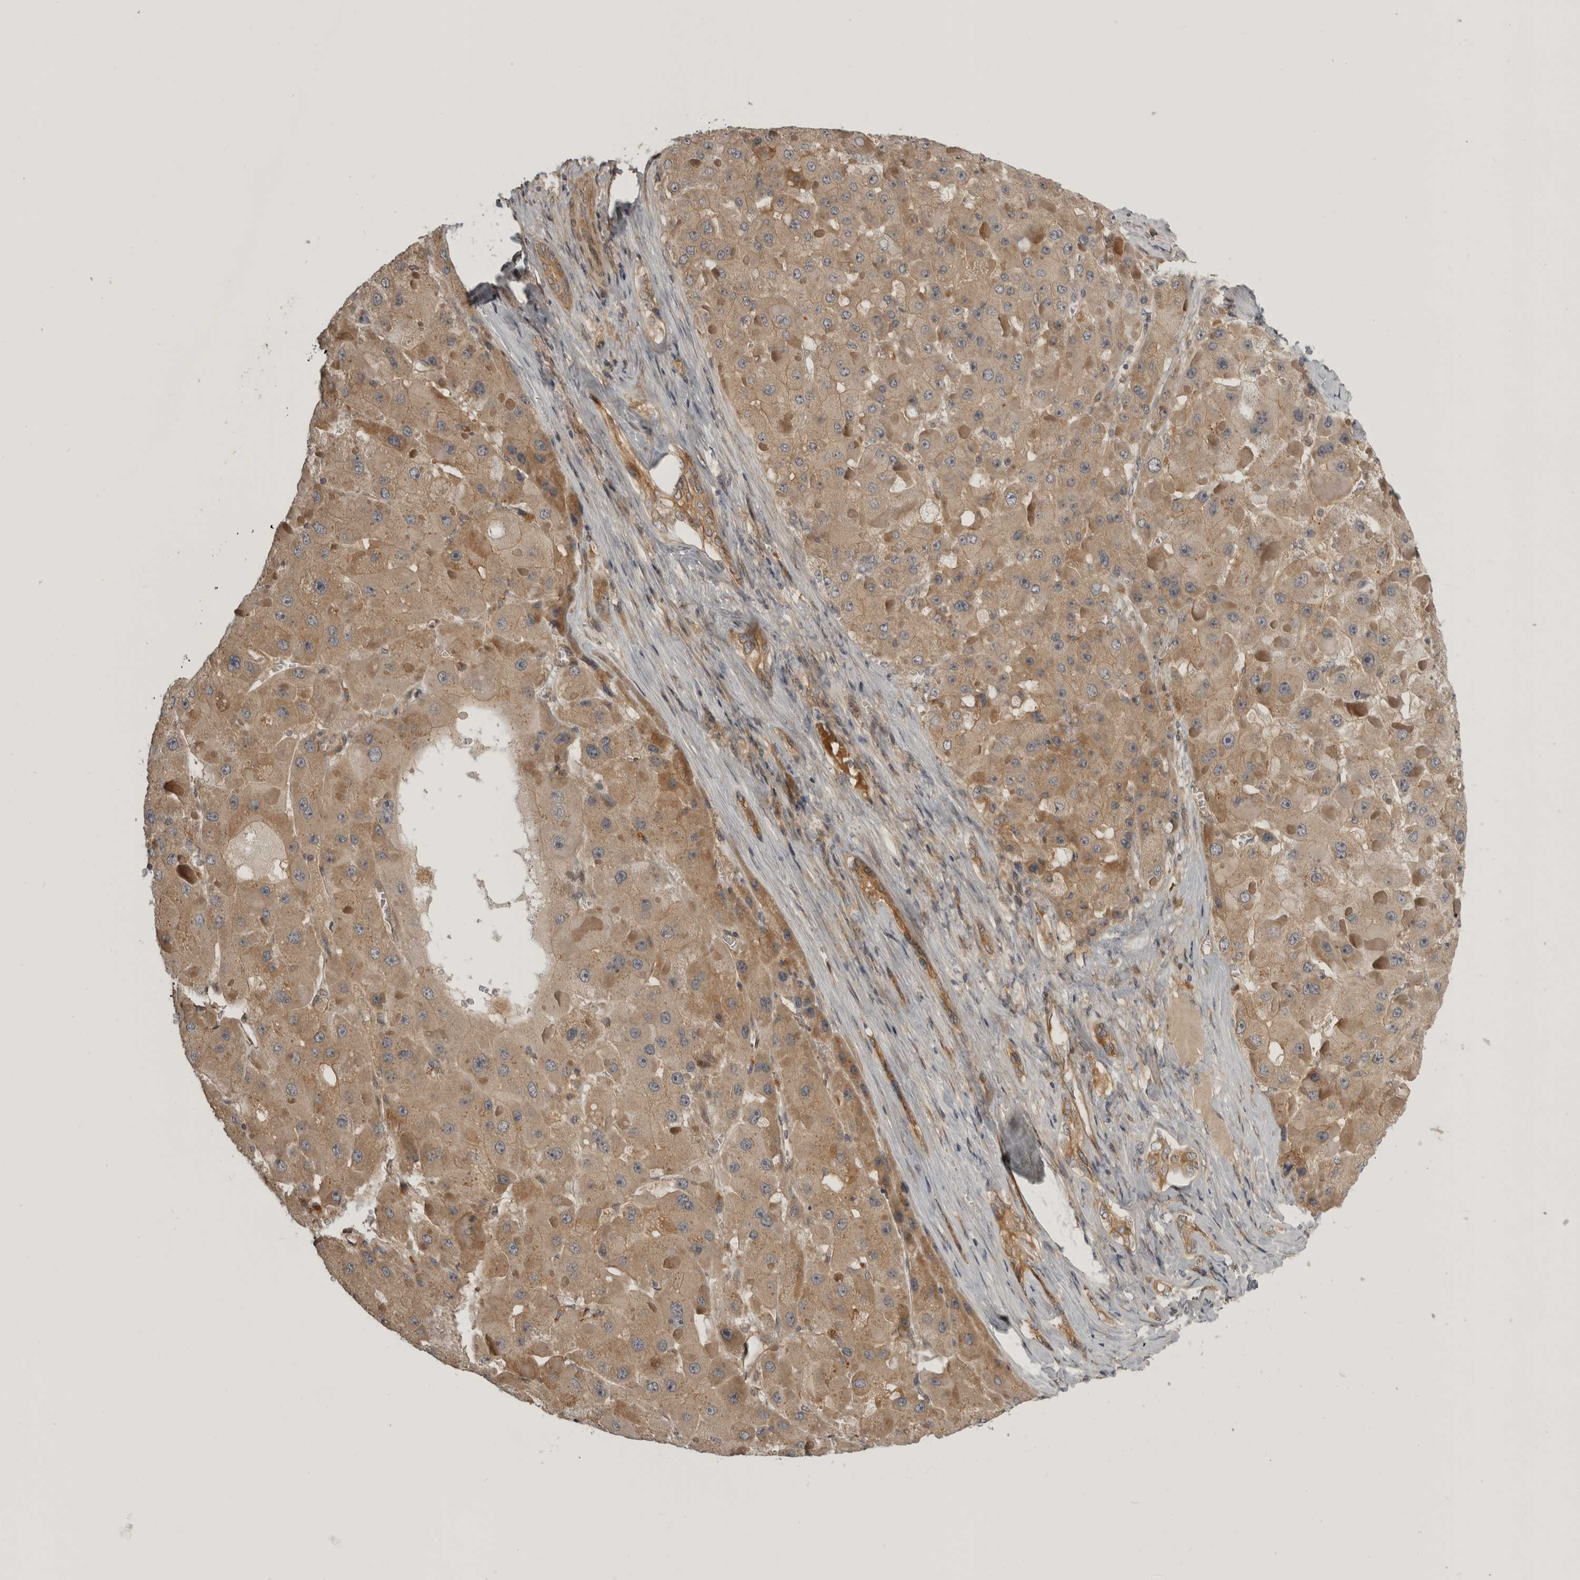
{"staining": {"intensity": "moderate", "quantity": ">75%", "location": "cytoplasmic/membranous"}, "tissue": "liver cancer", "cell_type": "Tumor cells", "image_type": "cancer", "snomed": [{"axis": "morphology", "description": "Carcinoma, Hepatocellular, NOS"}, {"axis": "topography", "description": "Liver"}], "caption": "This micrograph displays liver hepatocellular carcinoma stained with IHC to label a protein in brown. The cytoplasmic/membranous of tumor cells show moderate positivity for the protein. Nuclei are counter-stained blue.", "gene": "CUEDC1", "patient": {"sex": "female", "age": 73}}